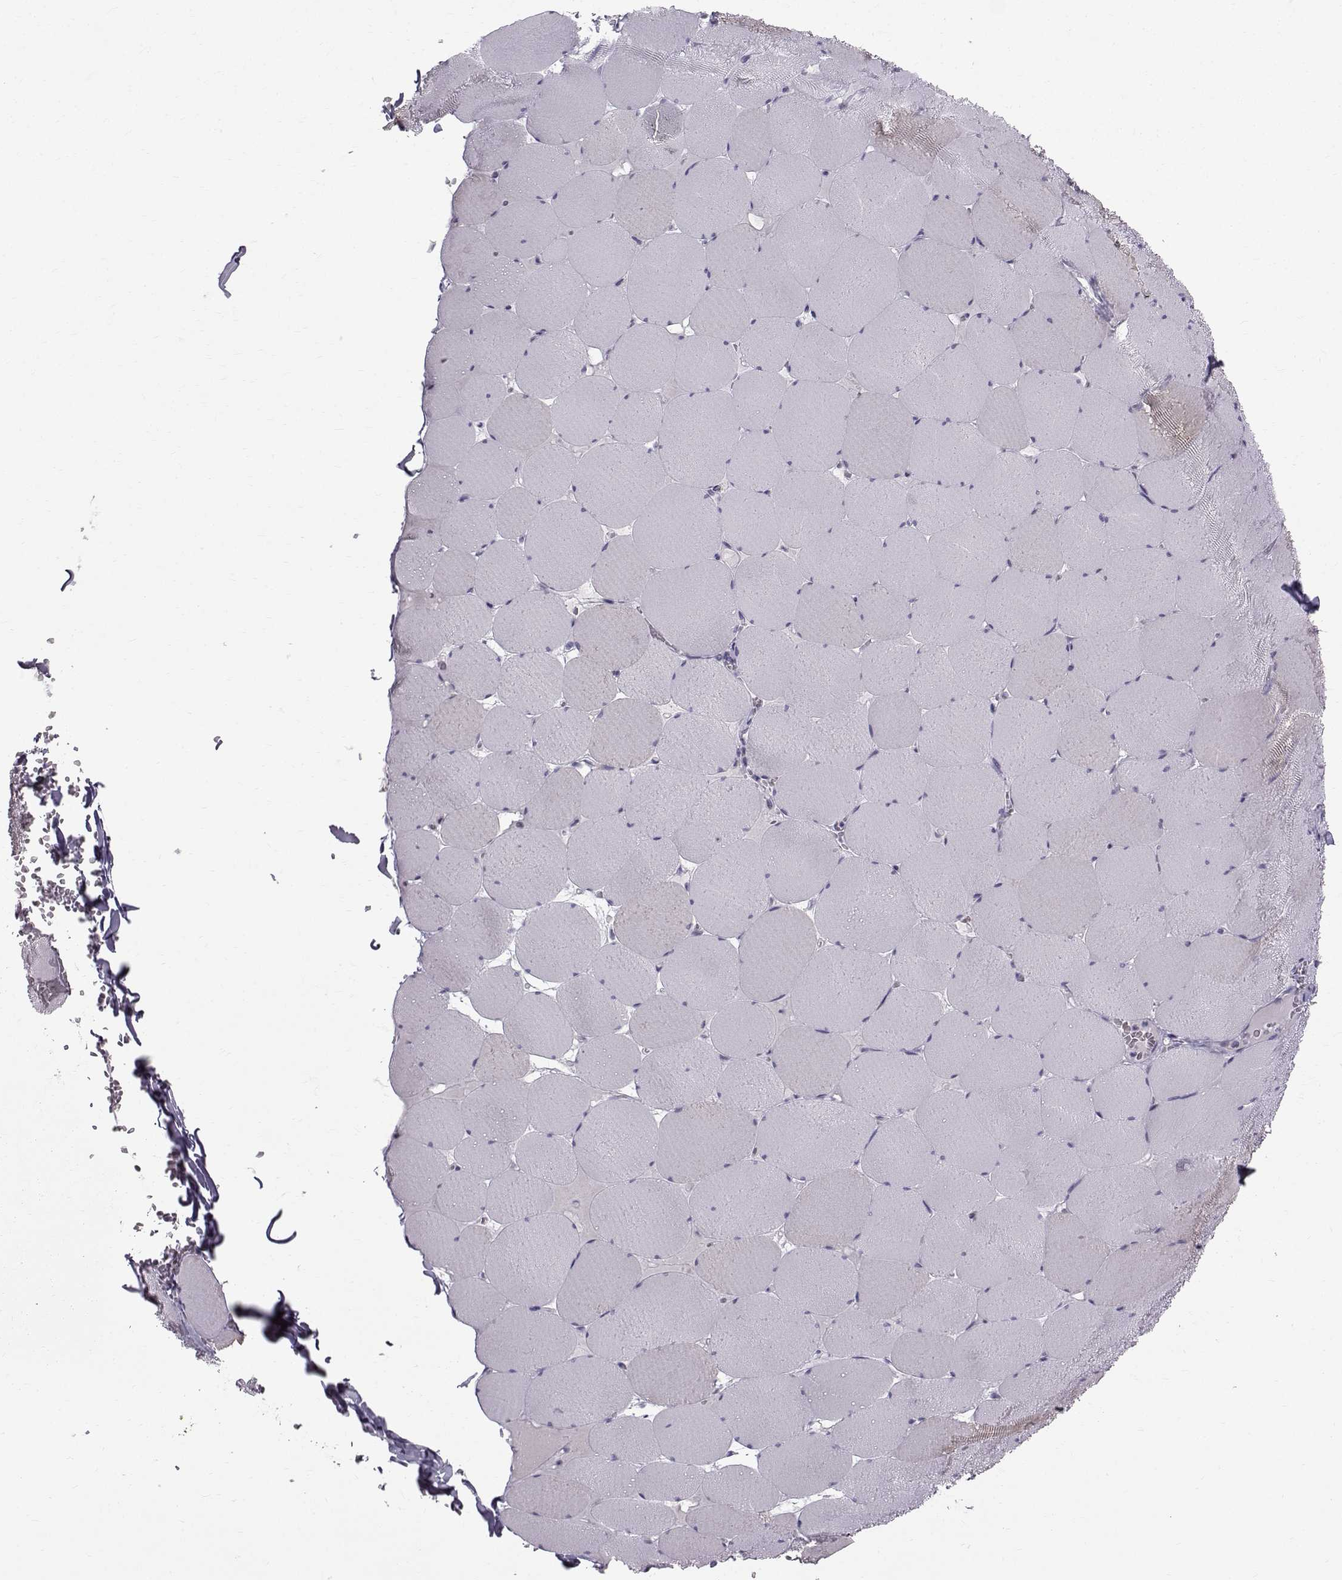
{"staining": {"intensity": "weak", "quantity": "<25%", "location": "cytoplasmic/membranous"}, "tissue": "skeletal muscle", "cell_type": "Myocytes", "image_type": "normal", "snomed": [{"axis": "morphology", "description": "Normal tissue, NOS"}, {"axis": "morphology", "description": "Malignant melanoma, Metastatic site"}, {"axis": "topography", "description": "Skeletal muscle"}], "caption": "A high-resolution photomicrograph shows immunohistochemistry (IHC) staining of normal skeletal muscle, which displays no significant expression in myocytes. (Immunohistochemistry, brightfield microscopy, high magnification).", "gene": "ROPN1B", "patient": {"sex": "male", "age": 50}}